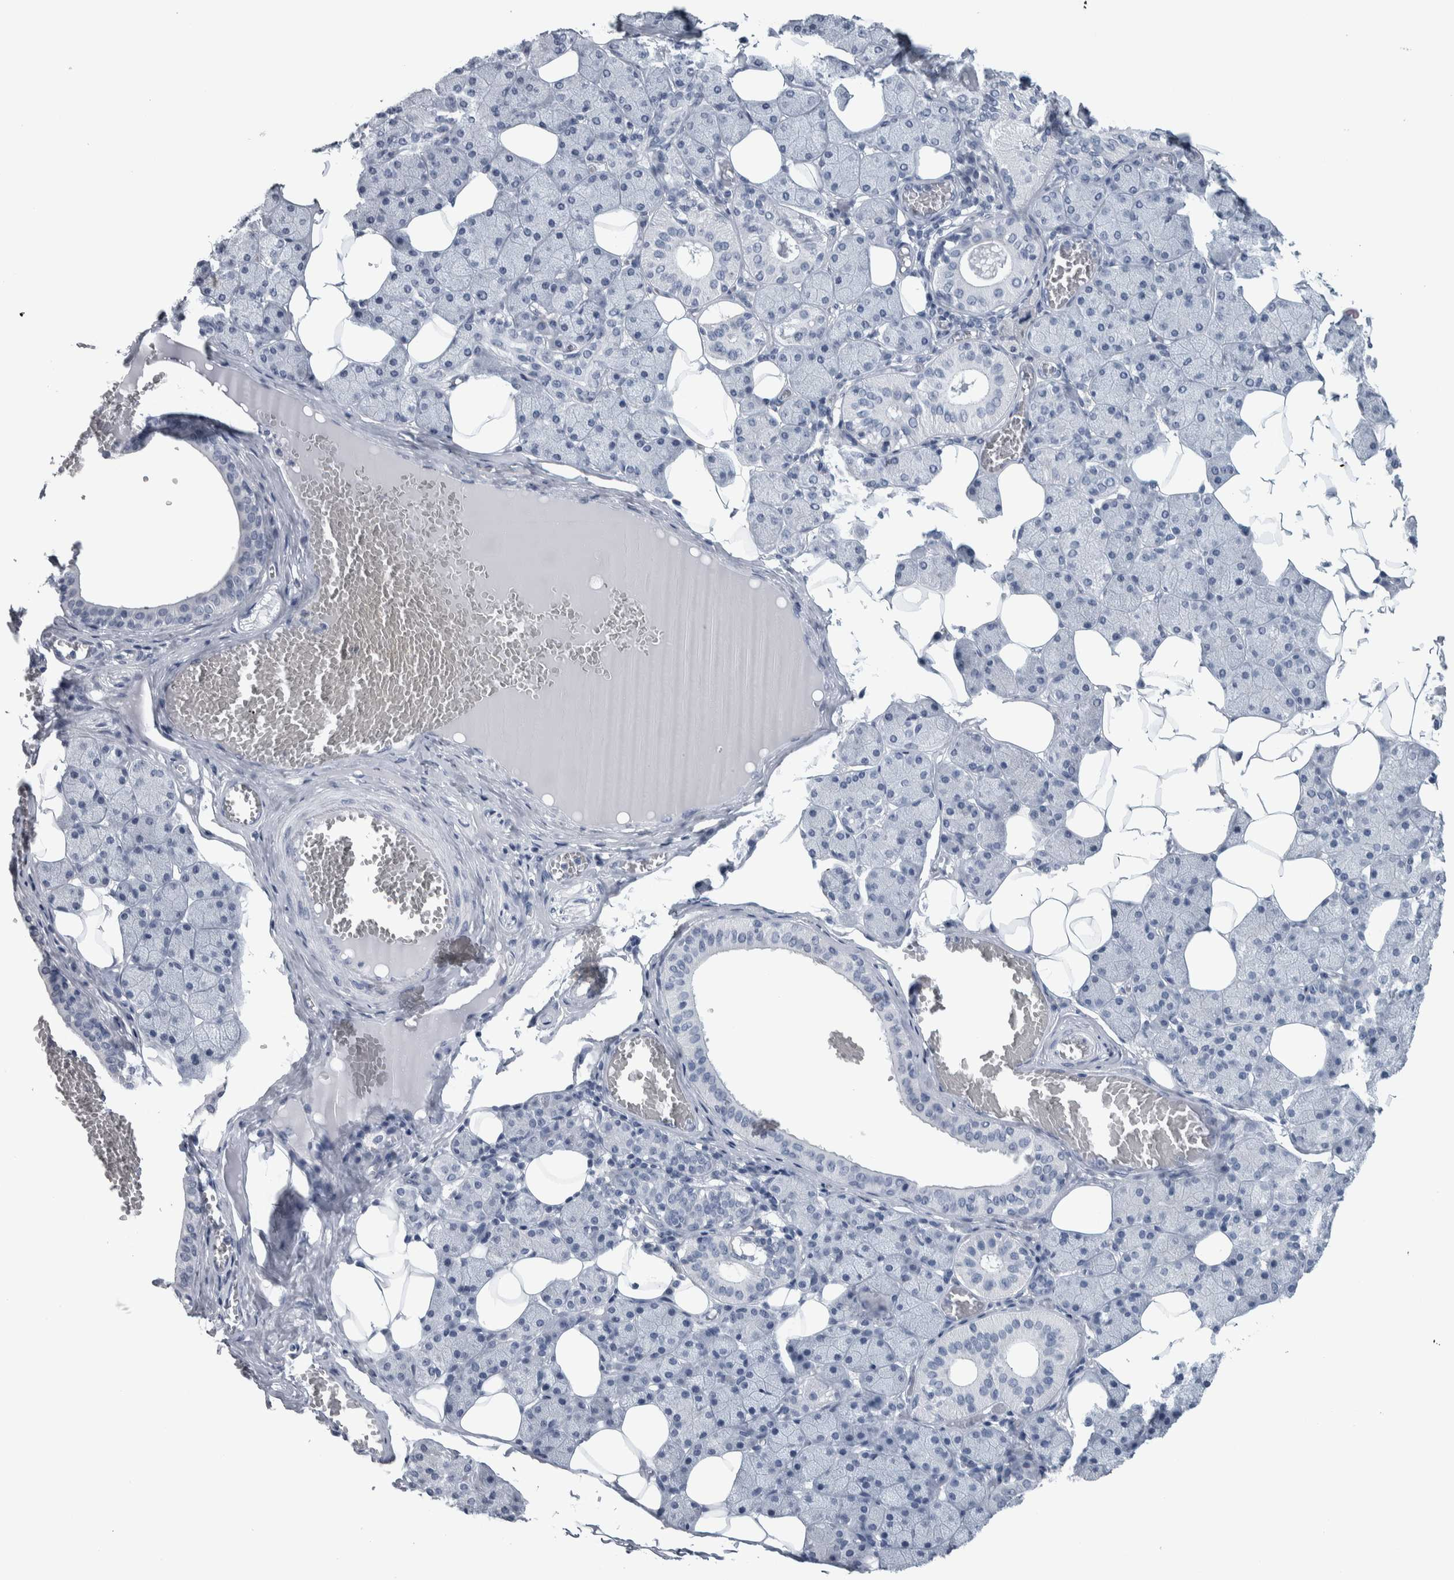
{"staining": {"intensity": "negative", "quantity": "none", "location": "none"}, "tissue": "salivary gland", "cell_type": "Glandular cells", "image_type": "normal", "snomed": [{"axis": "morphology", "description": "Normal tissue, NOS"}, {"axis": "topography", "description": "Salivary gland"}], "caption": "DAB (3,3'-diaminobenzidine) immunohistochemical staining of normal human salivary gland demonstrates no significant expression in glandular cells.", "gene": "CDH17", "patient": {"sex": "female", "age": 33}}